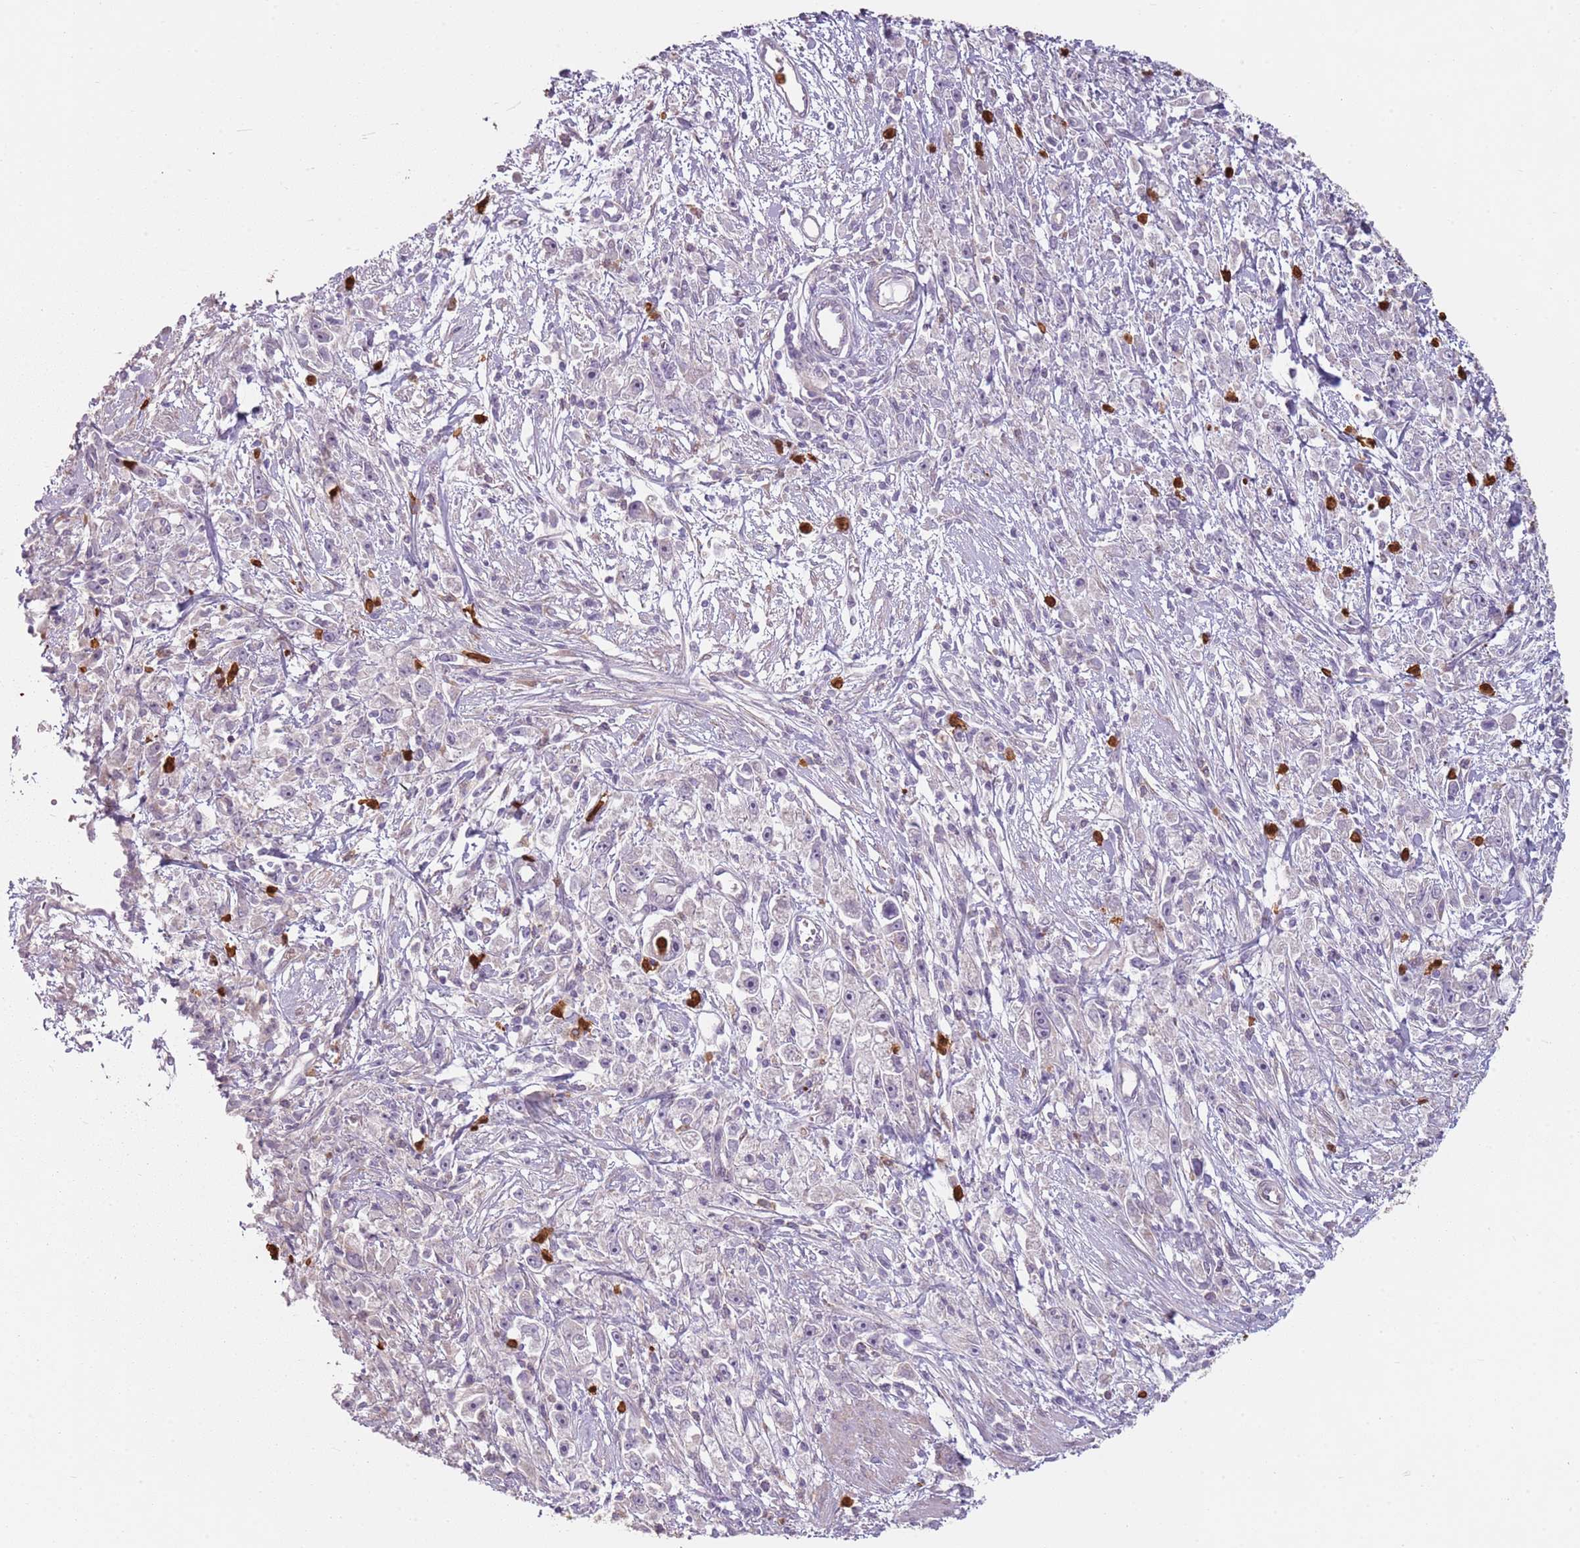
{"staining": {"intensity": "negative", "quantity": "none", "location": "none"}, "tissue": "stomach cancer", "cell_type": "Tumor cells", "image_type": "cancer", "snomed": [{"axis": "morphology", "description": "Adenocarcinoma, NOS"}, {"axis": "topography", "description": "Stomach"}], "caption": "Immunohistochemical staining of human stomach adenocarcinoma demonstrates no significant staining in tumor cells. (IHC, brightfield microscopy, high magnification).", "gene": "SPAG4", "patient": {"sex": "female", "age": 59}}